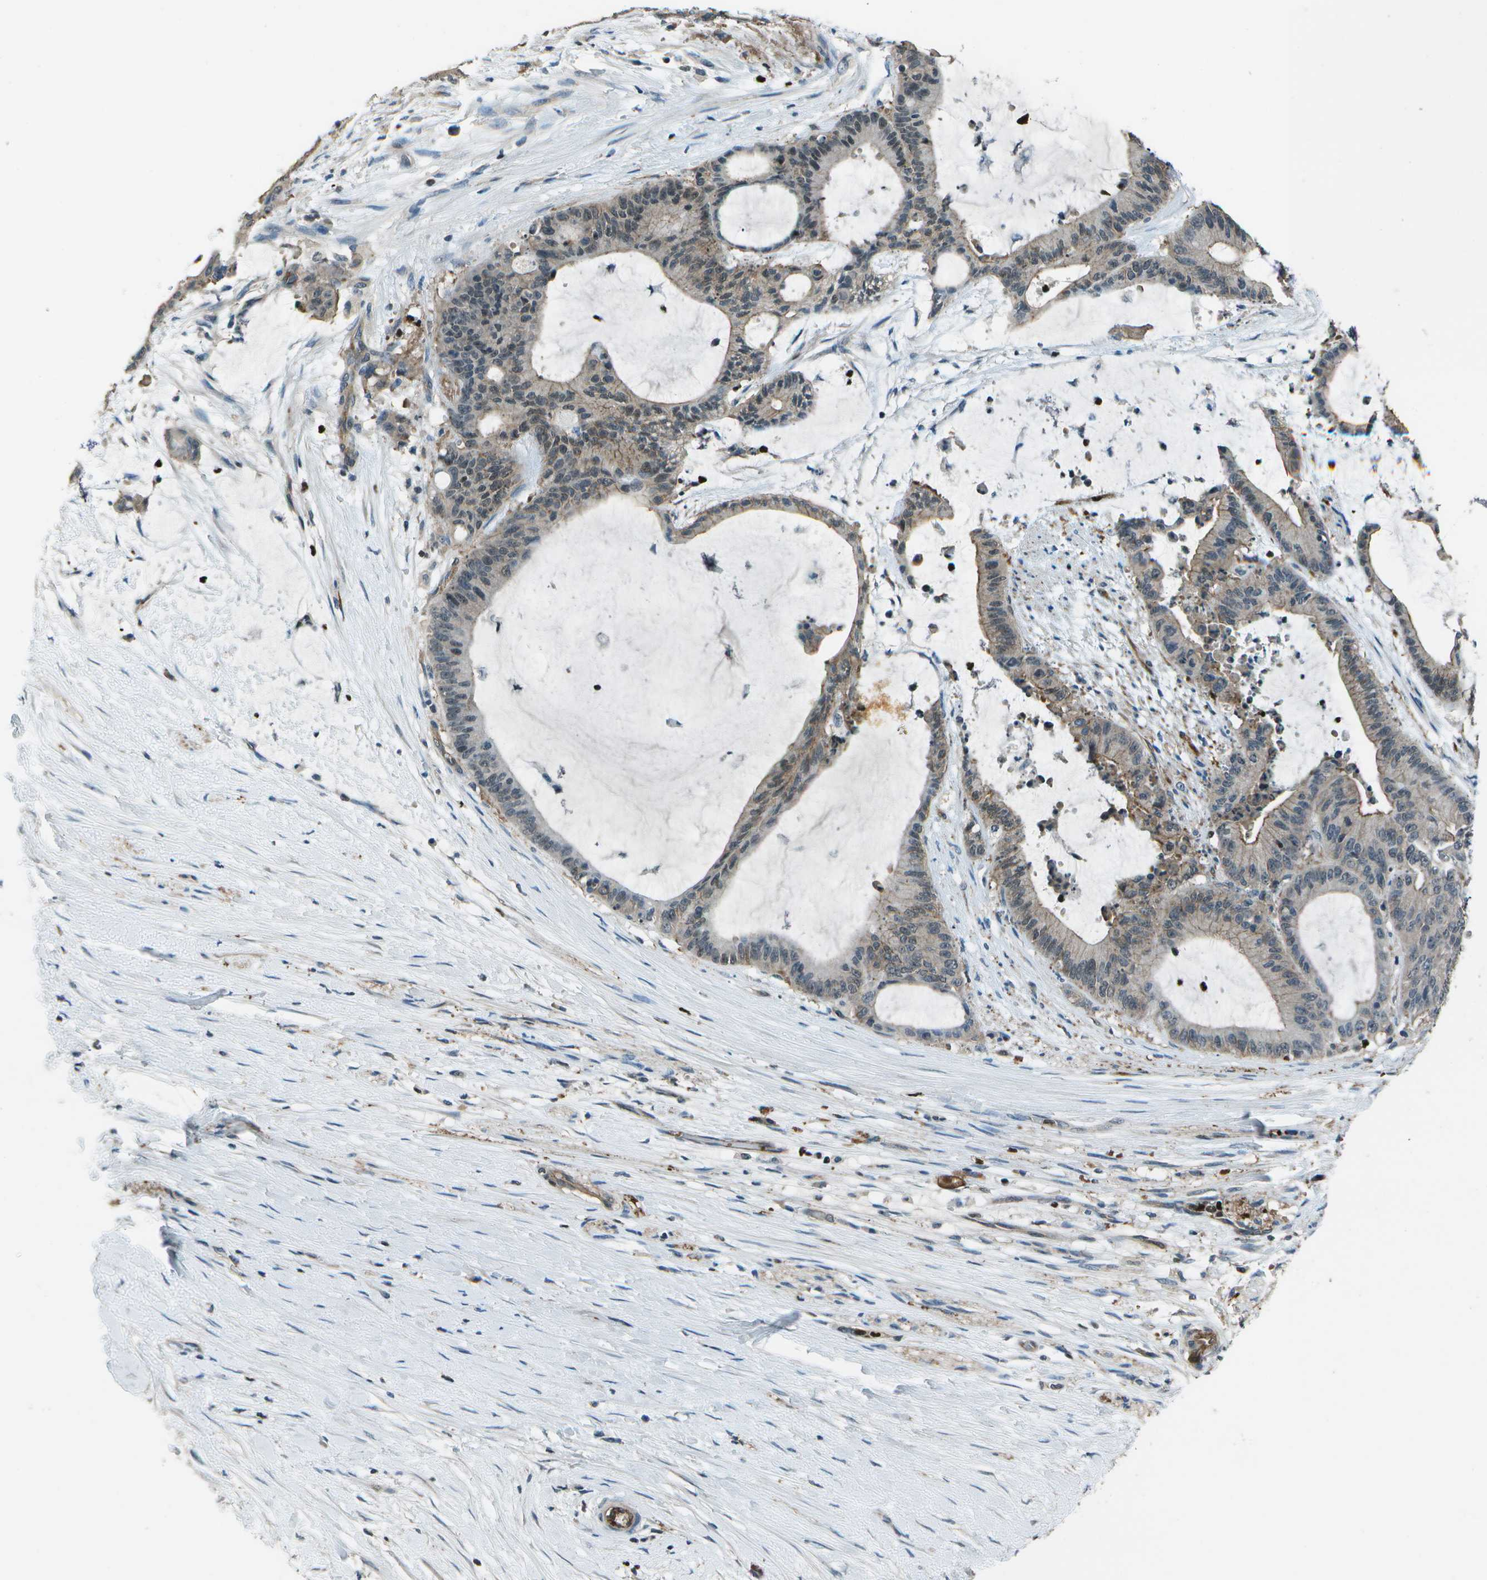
{"staining": {"intensity": "moderate", "quantity": "25%-75%", "location": "cytoplasmic/membranous"}, "tissue": "liver cancer", "cell_type": "Tumor cells", "image_type": "cancer", "snomed": [{"axis": "morphology", "description": "Cholangiocarcinoma"}, {"axis": "topography", "description": "Liver"}], "caption": "Moderate cytoplasmic/membranous positivity is identified in approximately 25%-75% of tumor cells in liver cholangiocarcinoma. (DAB (3,3'-diaminobenzidine) IHC with brightfield microscopy, high magnification).", "gene": "PDLIM1", "patient": {"sex": "female", "age": 73}}